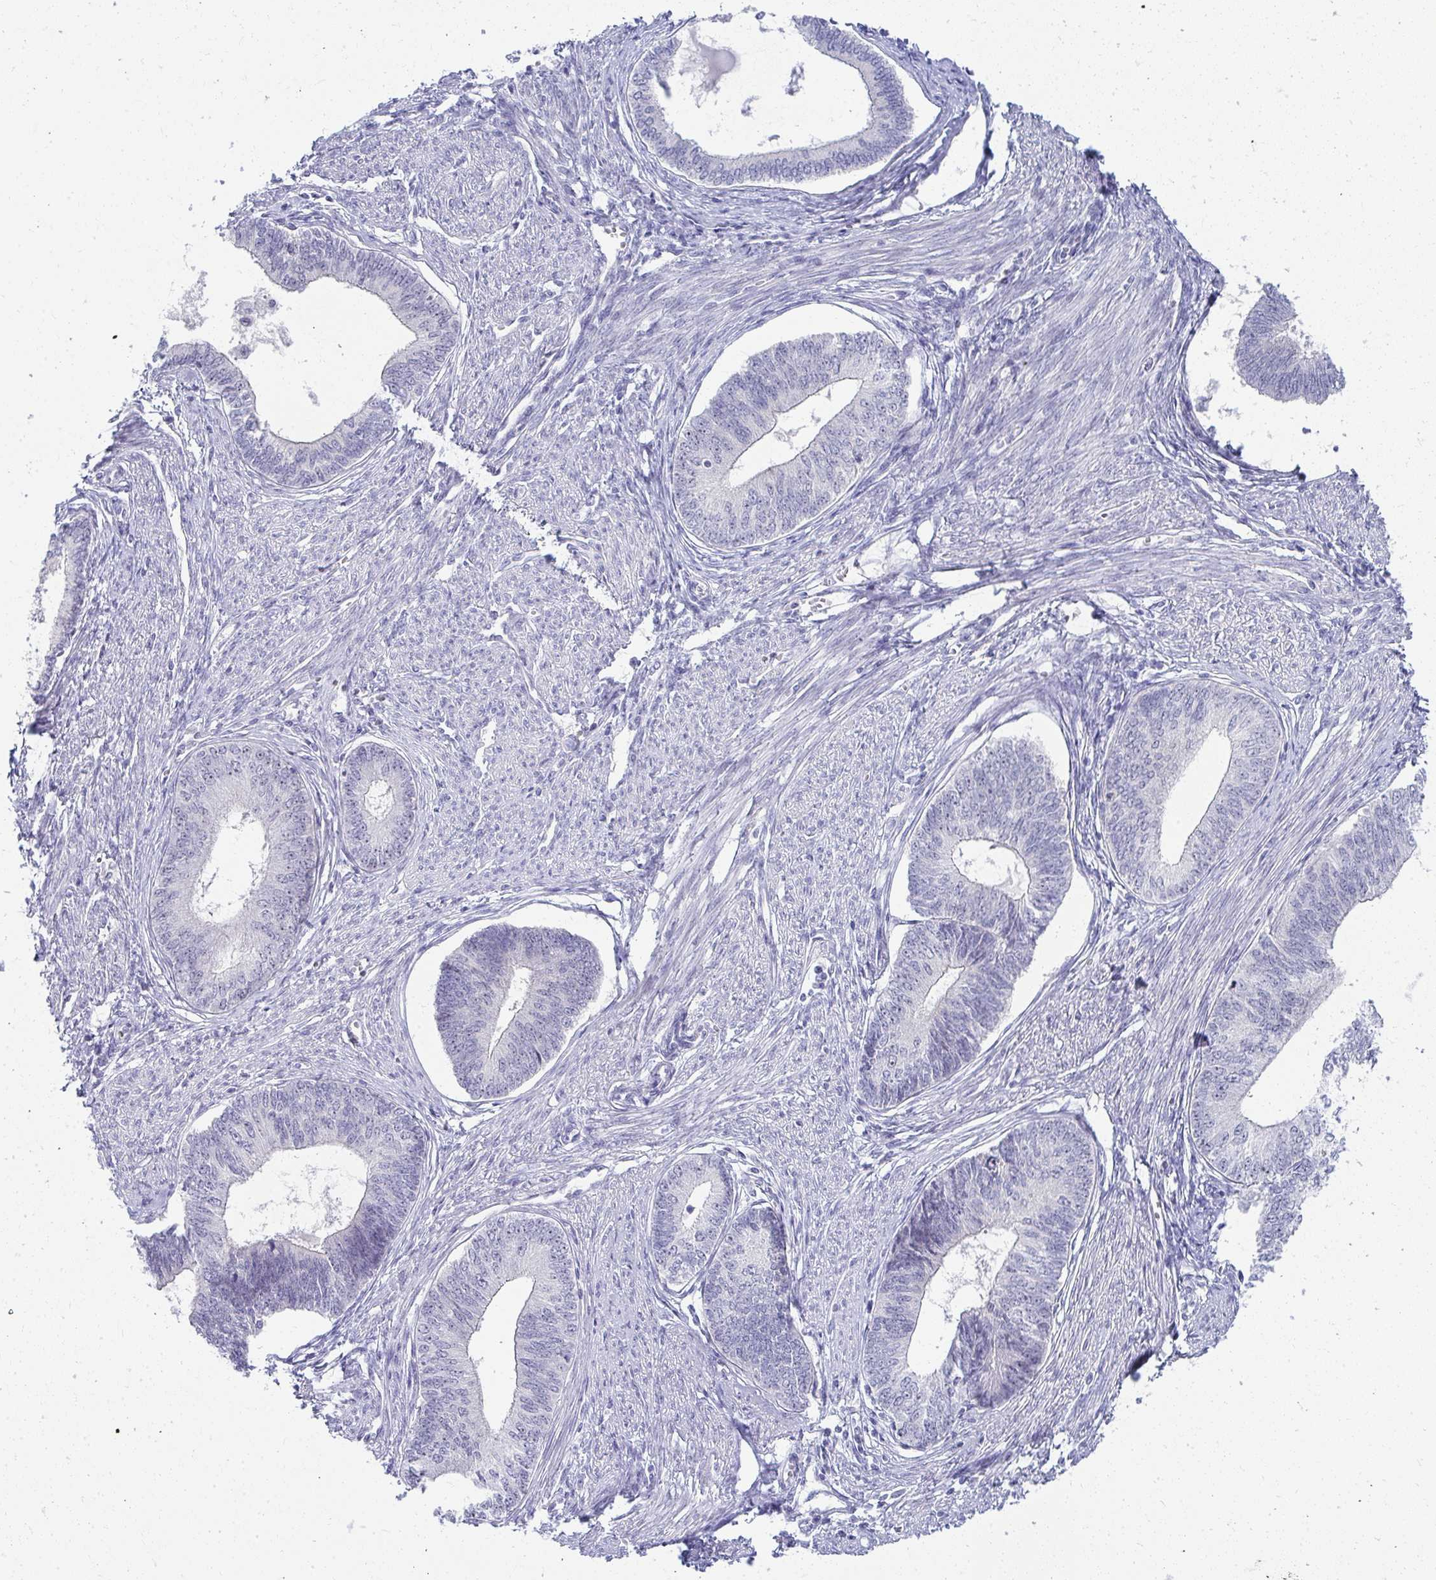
{"staining": {"intensity": "negative", "quantity": "none", "location": "none"}, "tissue": "endometrial cancer", "cell_type": "Tumor cells", "image_type": "cancer", "snomed": [{"axis": "morphology", "description": "Adenocarcinoma, NOS"}, {"axis": "topography", "description": "Endometrium"}], "caption": "Immunohistochemical staining of endometrial cancer exhibits no significant positivity in tumor cells. (Brightfield microscopy of DAB (3,3'-diaminobenzidine) immunohistochemistry at high magnification).", "gene": "EID3", "patient": {"sex": "female", "age": 68}}